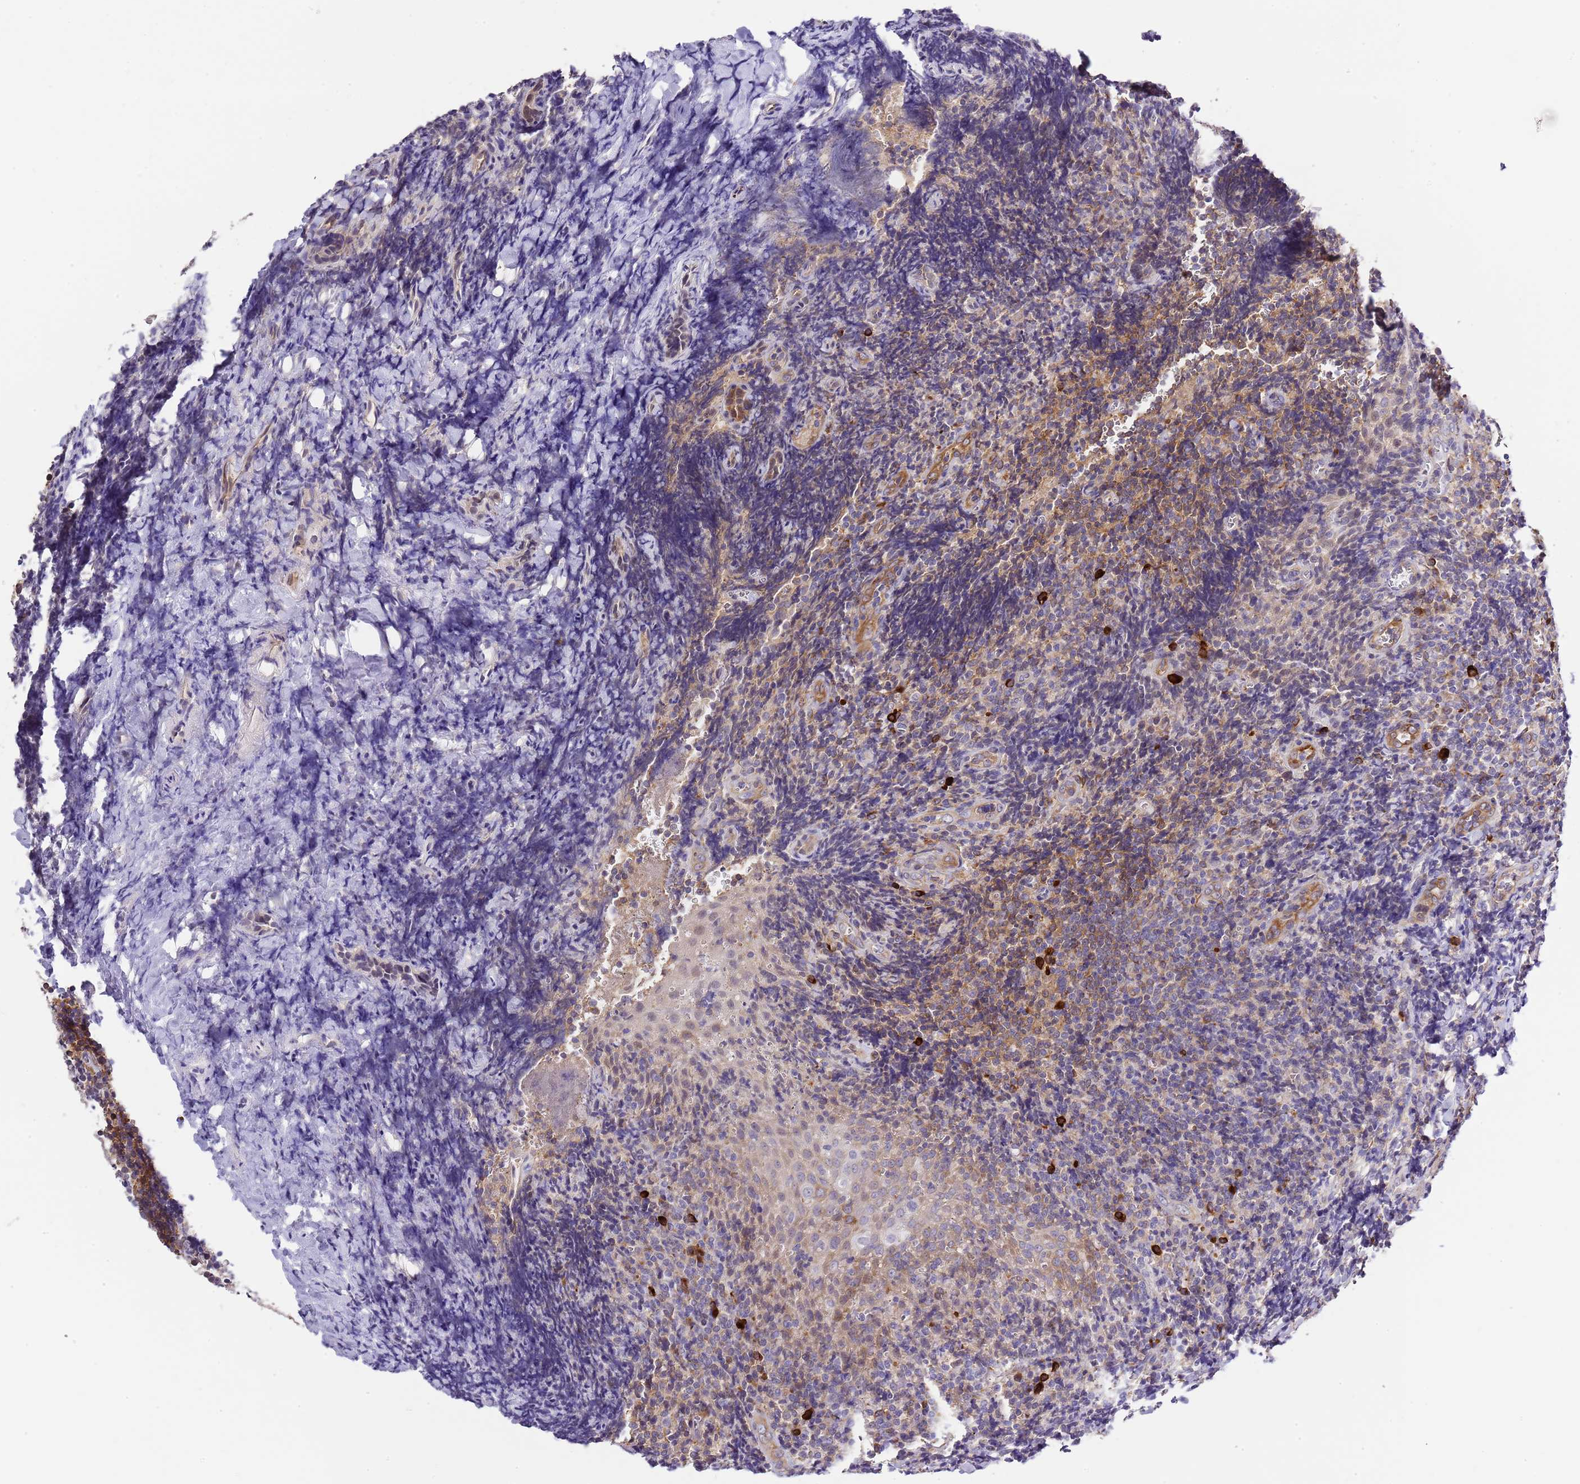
{"staining": {"intensity": "negative", "quantity": "none", "location": "none"}, "tissue": "tonsil", "cell_type": "Germinal center cells", "image_type": "normal", "snomed": [{"axis": "morphology", "description": "Normal tissue, NOS"}, {"axis": "topography", "description": "Tonsil"}], "caption": "The photomicrograph reveals no staining of germinal center cells in unremarkable tonsil. (IHC, brightfield microscopy, high magnification).", "gene": "RFK", "patient": {"sex": "male", "age": 27}}